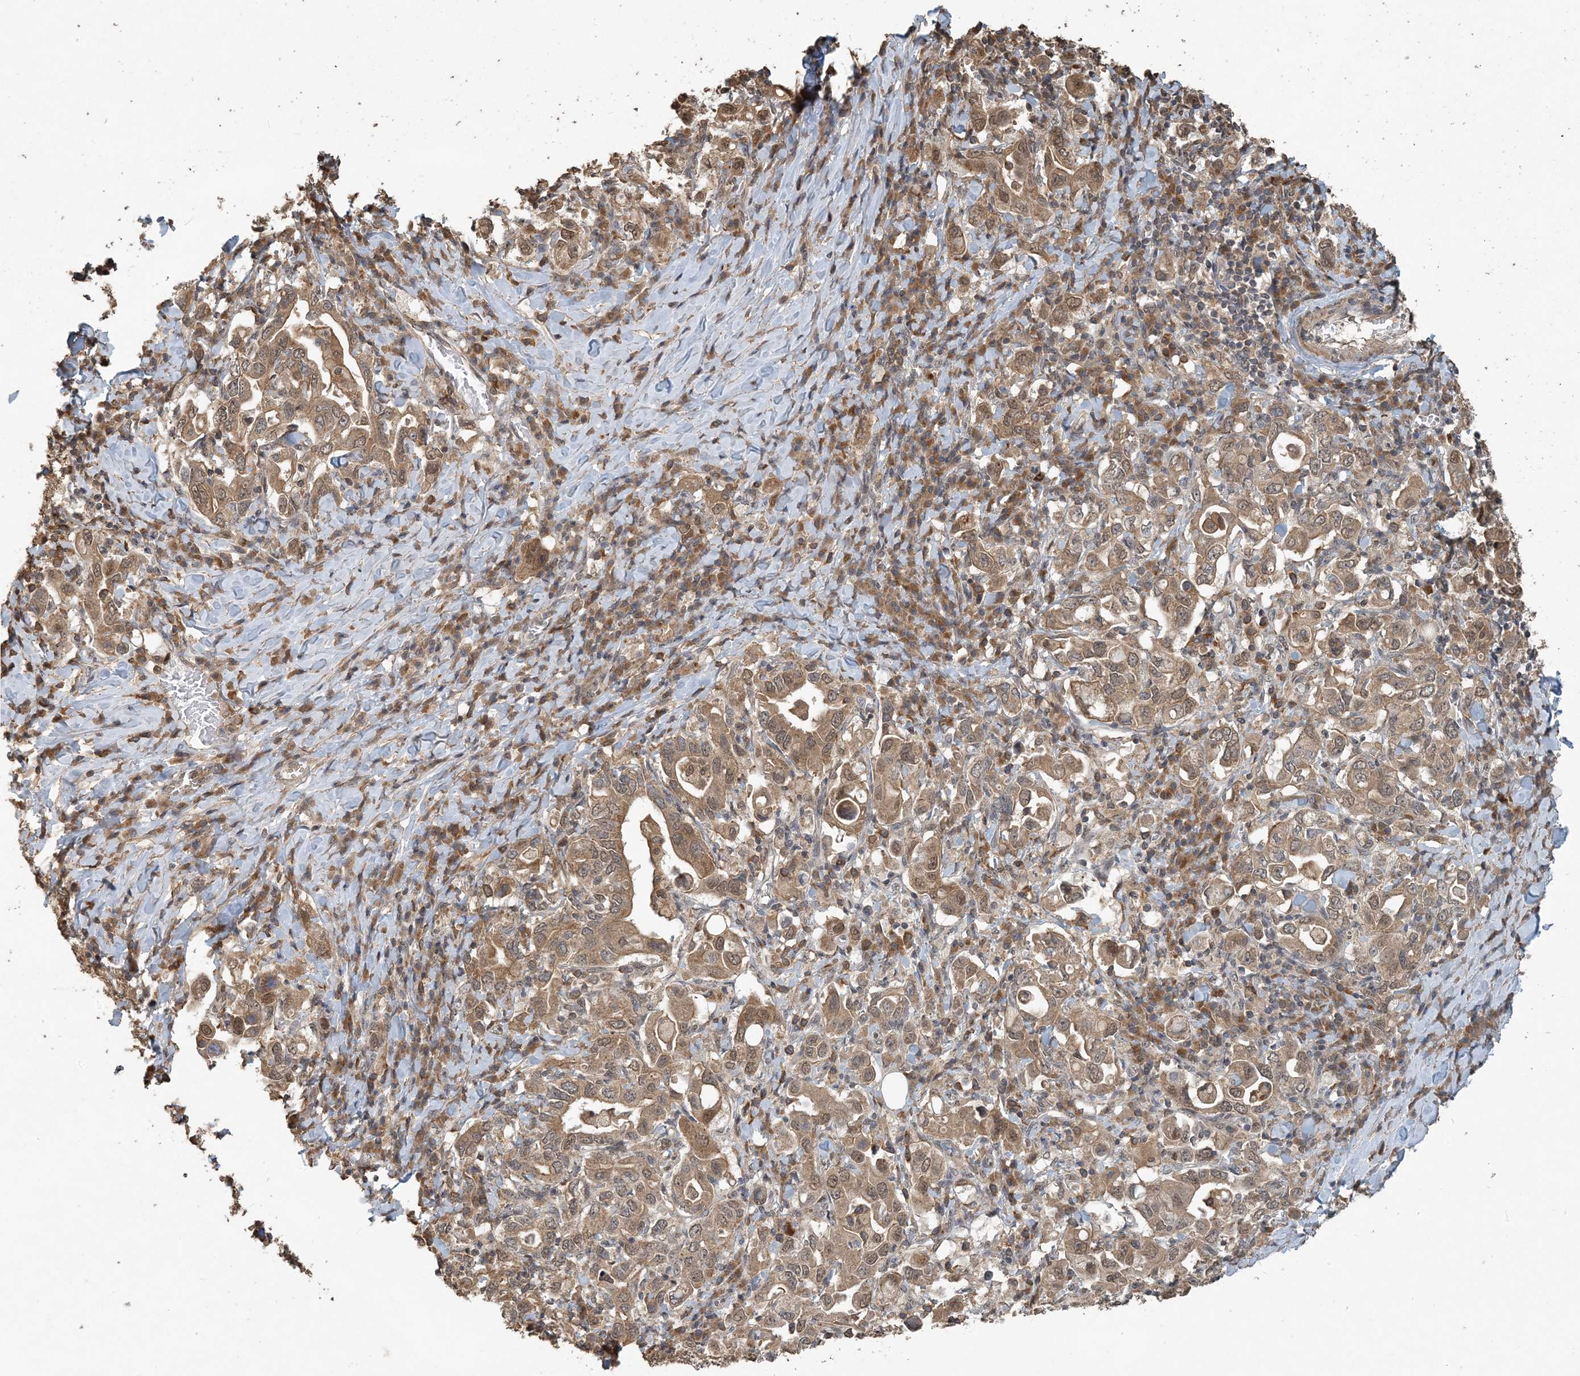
{"staining": {"intensity": "moderate", "quantity": ">75%", "location": "cytoplasmic/membranous,nuclear"}, "tissue": "stomach cancer", "cell_type": "Tumor cells", "image_type": "cancer", "snomed": [{"axis": "morphology", "description": "Adenocarcinoma, NOS"}, {"axis": "topography", "description": "Stomach, upper"}], "caption": "IHC staining of stomach adenocarcinoma, which shows medium levels of moderate cytoplasmic/membranous and nuclear staining in about >75% of tumor cells indicating moderate cytoplasmic/membranous and nuclear protein expression. The staining was performed using DAB (3,3'-diaminobenzidine) (brown) for protein detection and nuclei were counterstained in hematoxylin (blue).", "gene": "ZC3H12A", "patient": {"sex": "male", "age": 62}}